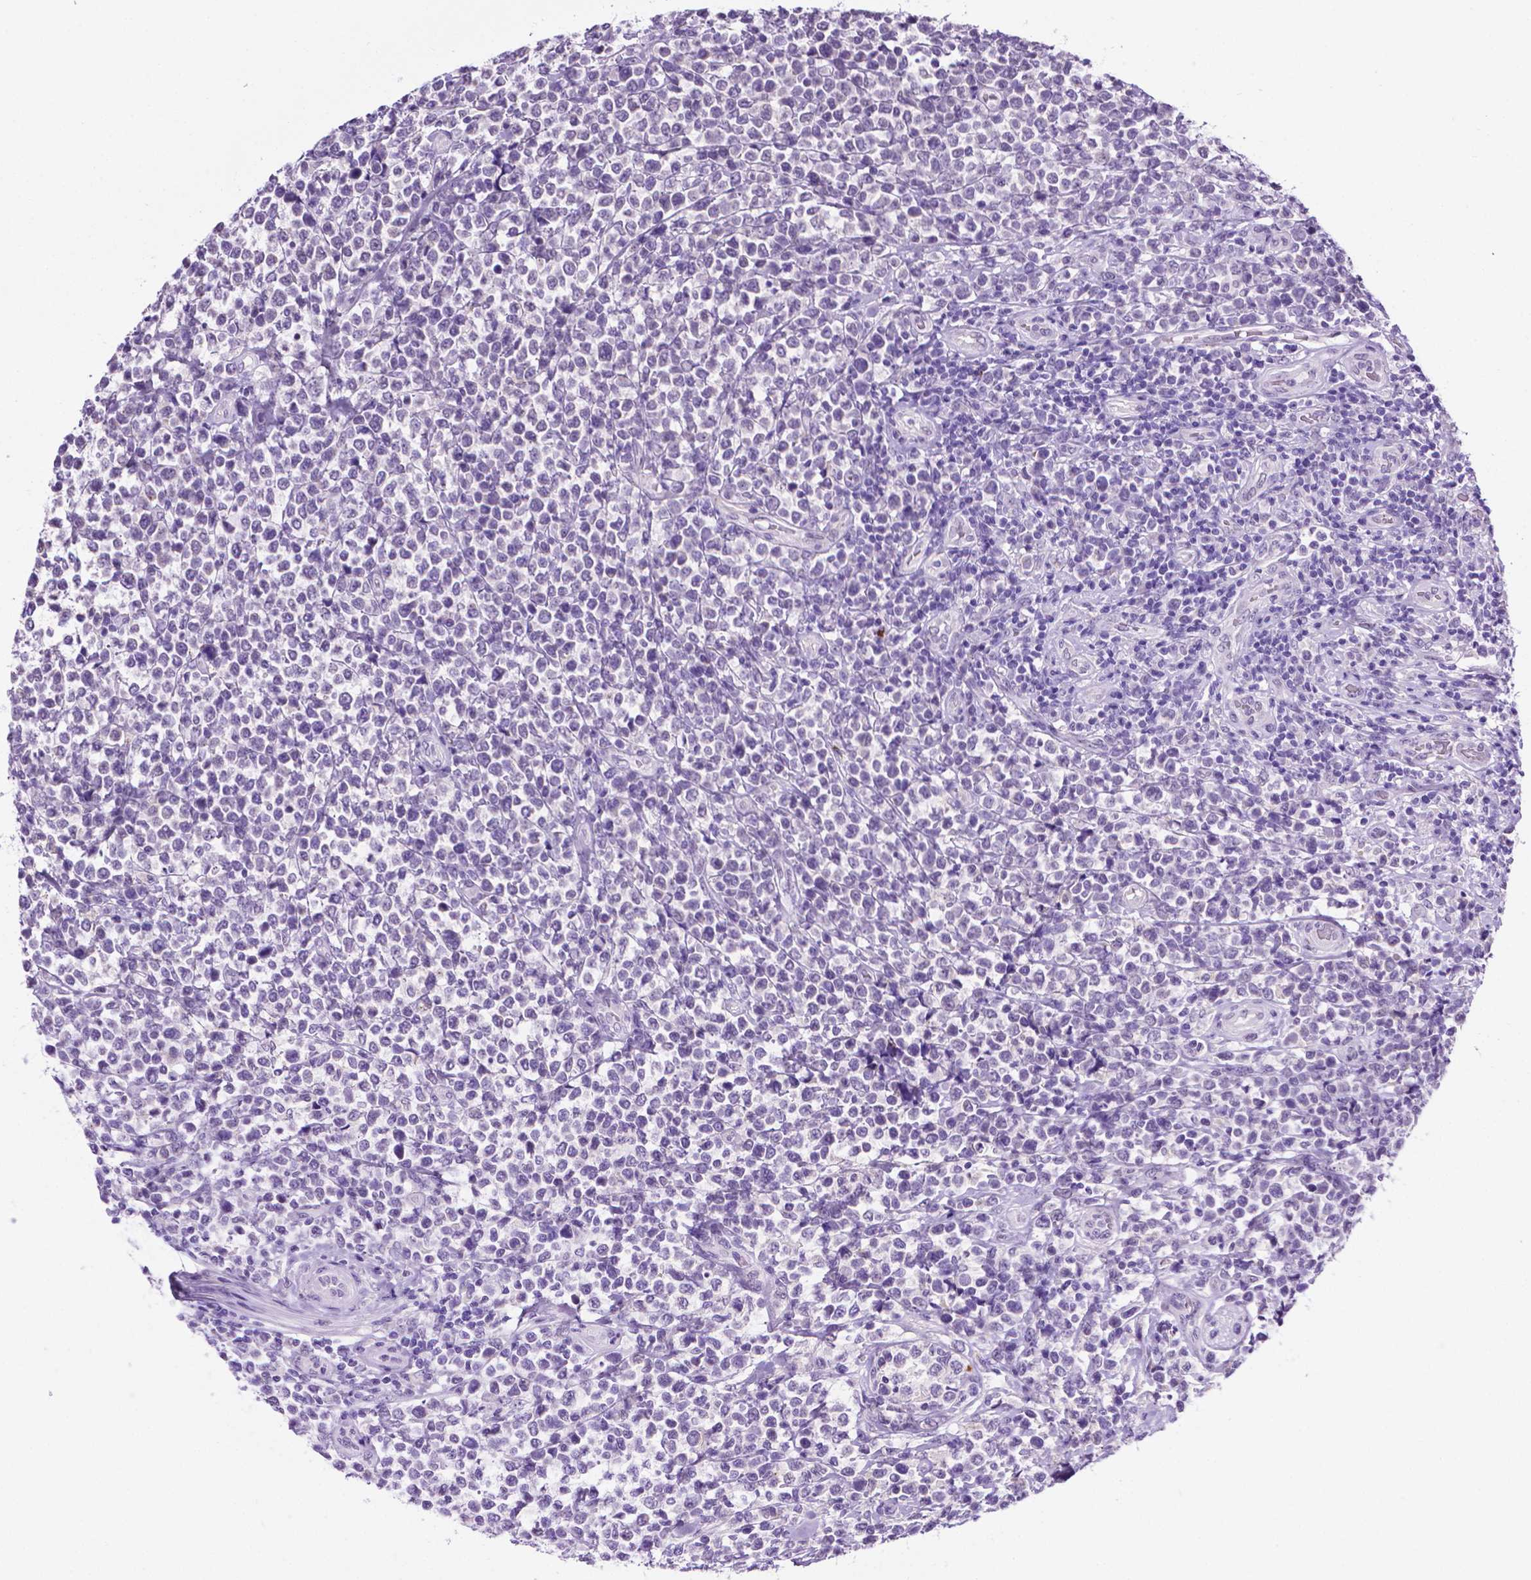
{"staining": {"intensity": "negative", "quantity": "none", "location": "none"}, "tissue": "lymphoma", "cell_type": "Tumor cells", "image_type": "cancer", "snomed": [{"axis": "morphology", "description": "Malignant lymphoma, non-Hodgkin's type, High grade"}, {"axis": "topography", "description": "Soft tissue"}], "caption": "Immunohistochemistry micrograph of human malignant lymphoma, non-Hodgkin's type (high-grade) stained for a protein (brown), which shows no positivity in tumor cells.", "gene": "MMP27", "patient": {"sex": "female", "age": 56}}